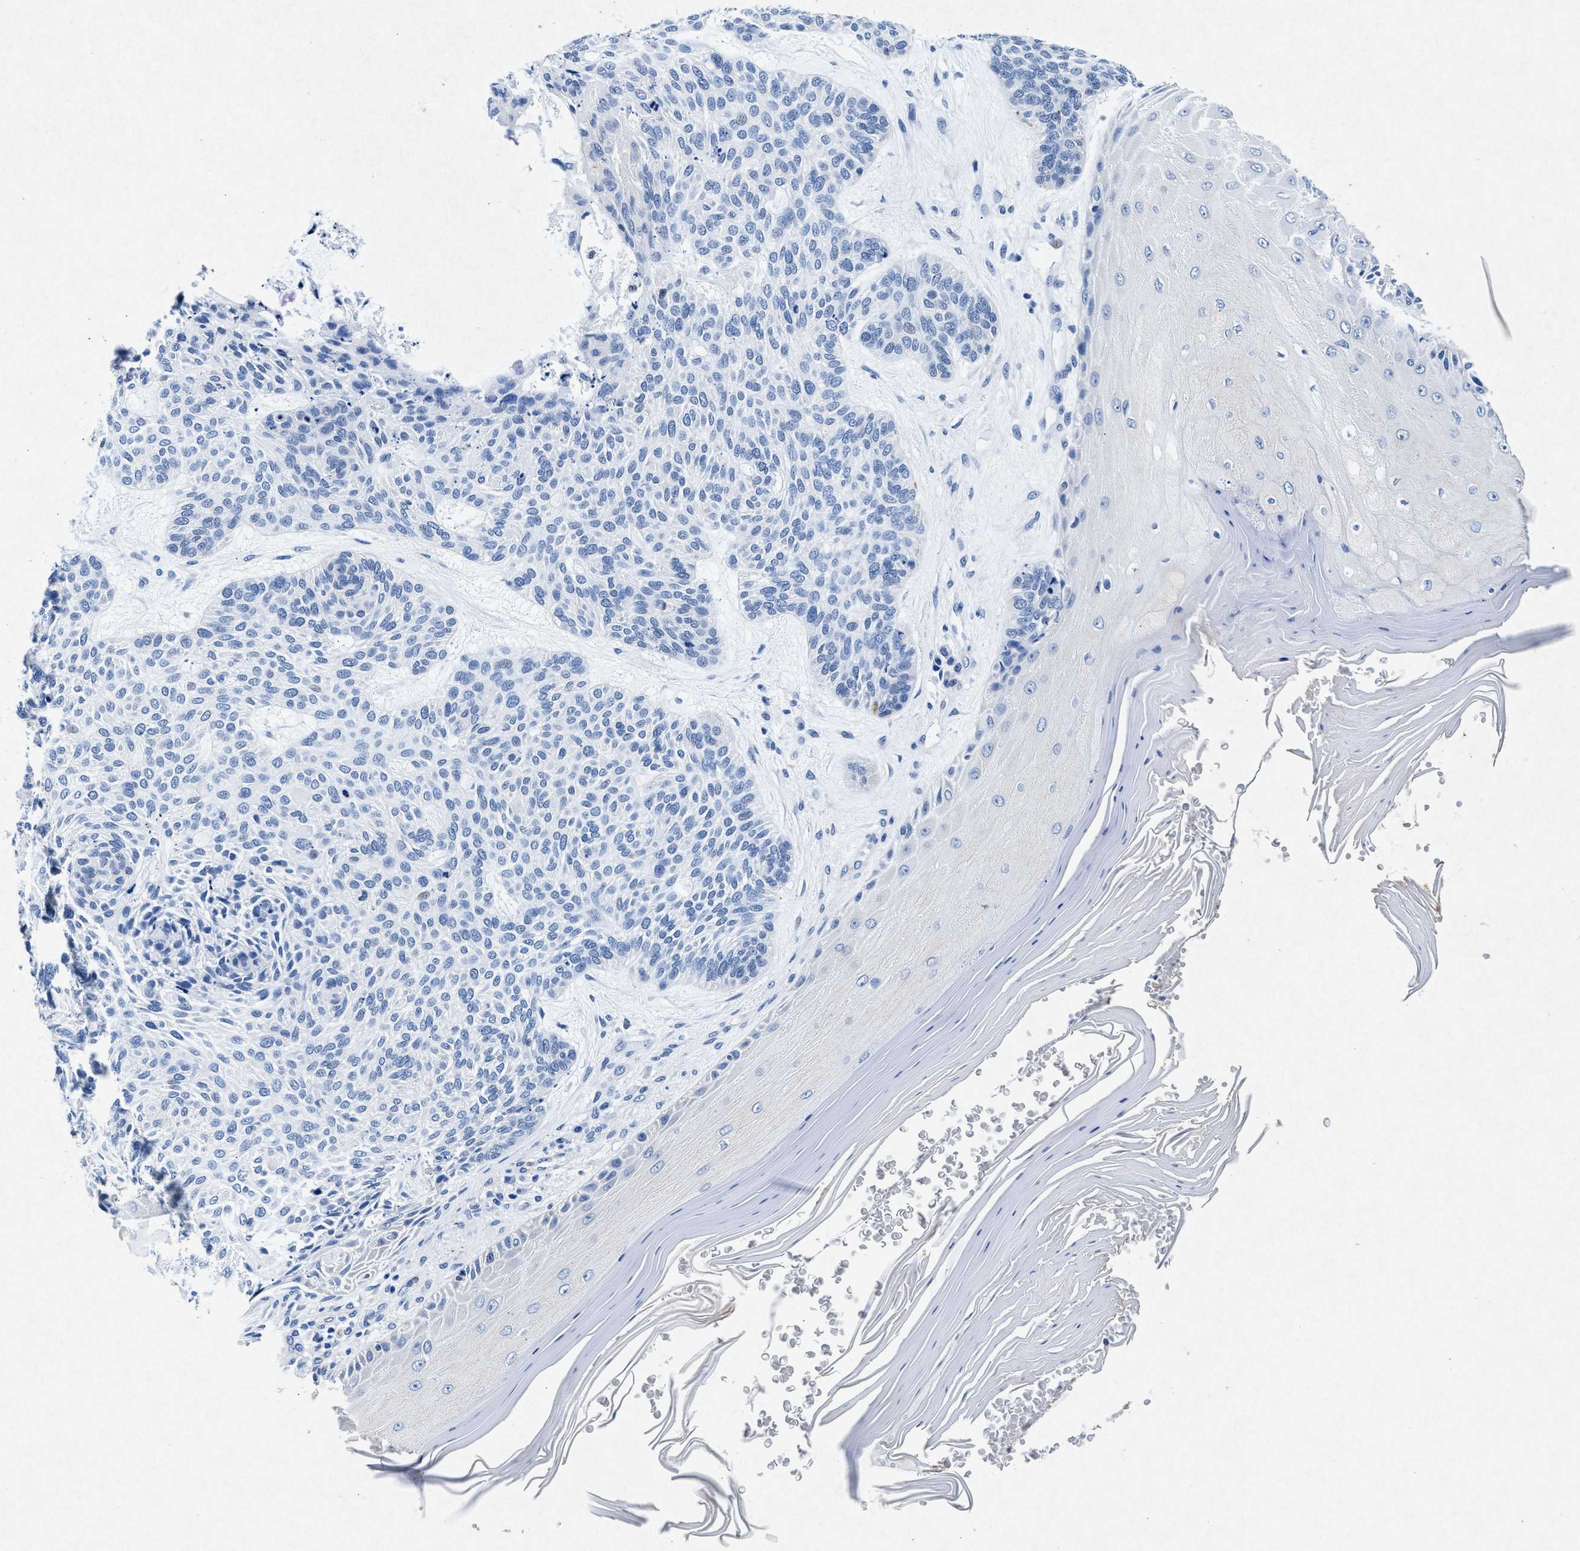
{"staining": {"intensity": "negative", "quantity": "none", "location": "none"}, "tissue": "skin cancer", "cell_type": "Tumor cells", "image_type": "cancer", "snomed": [{"axis": "morphology", "description": "Basal cell carcinoma"}, {"axis": "topography", "description": "Skin"}], "caption": "Immunohistochemistry histopathology image of human skin basal cell carcinoma stained for a protein (brown), which shows no staining in tumor cells.", "gene": "MAP6", "patient": {"sex": "male", "age": 55}}